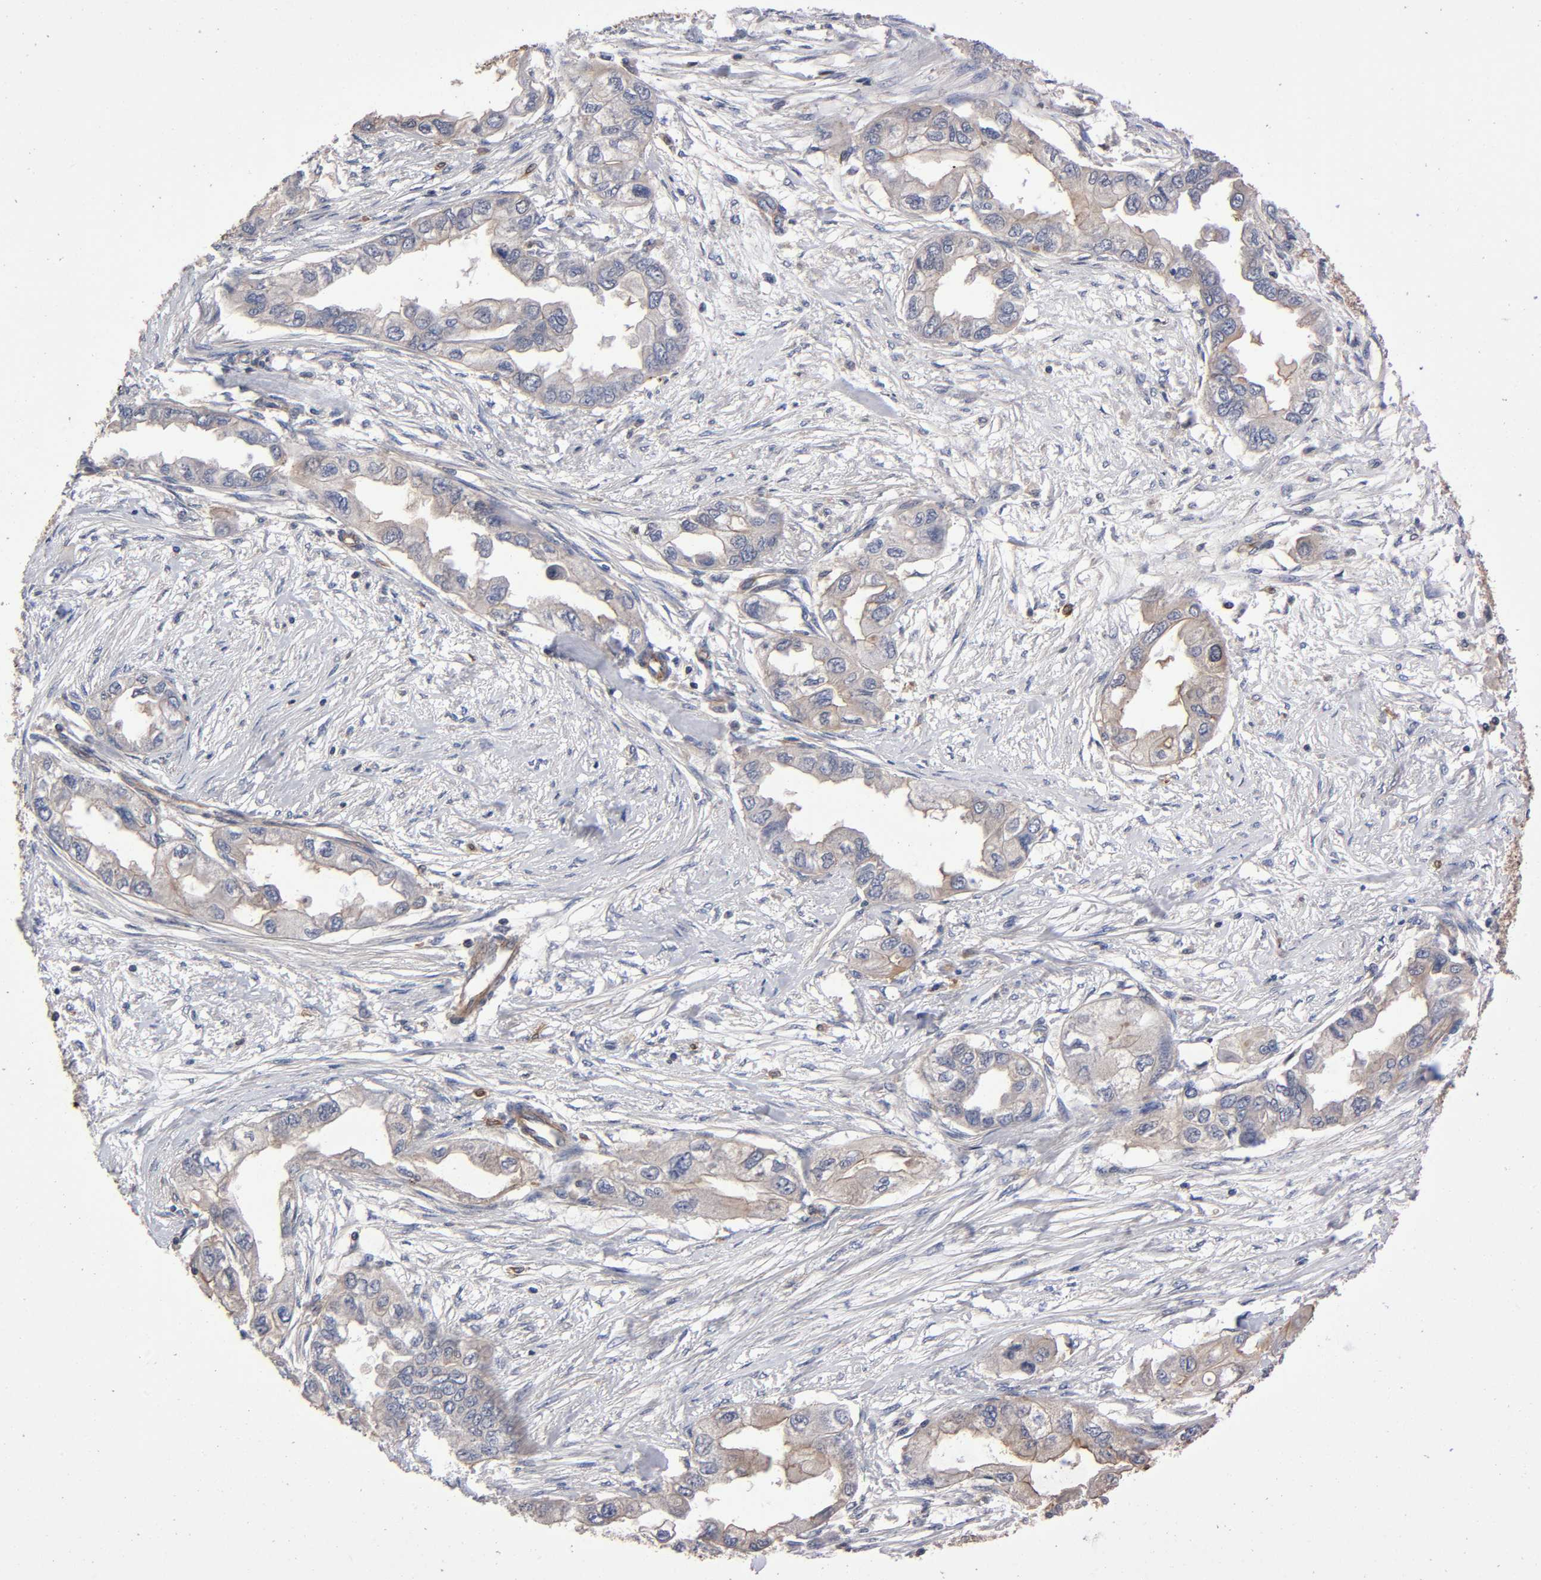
{"staining": {"intensity": "weak", "quantity": "25%-75%", "location": "cytoplasmic/membranous"}, "tissue": "endometrial cancer", "cell_type": "Tumor cells", "image_type": "cancer", "snomed": [{"axis": "morphology", "description": "Adenocarcinoma, NOS"}, {"axis": "topography", "description": "Endometrium"}], "caption": "Tumor cells show weak cytoplasmic/membranous positivity in approximately 25%-75% of cells in endometrial cancer.", "gene": "LAMTOR2", "patient": {"sex": "female", "age": 67}}